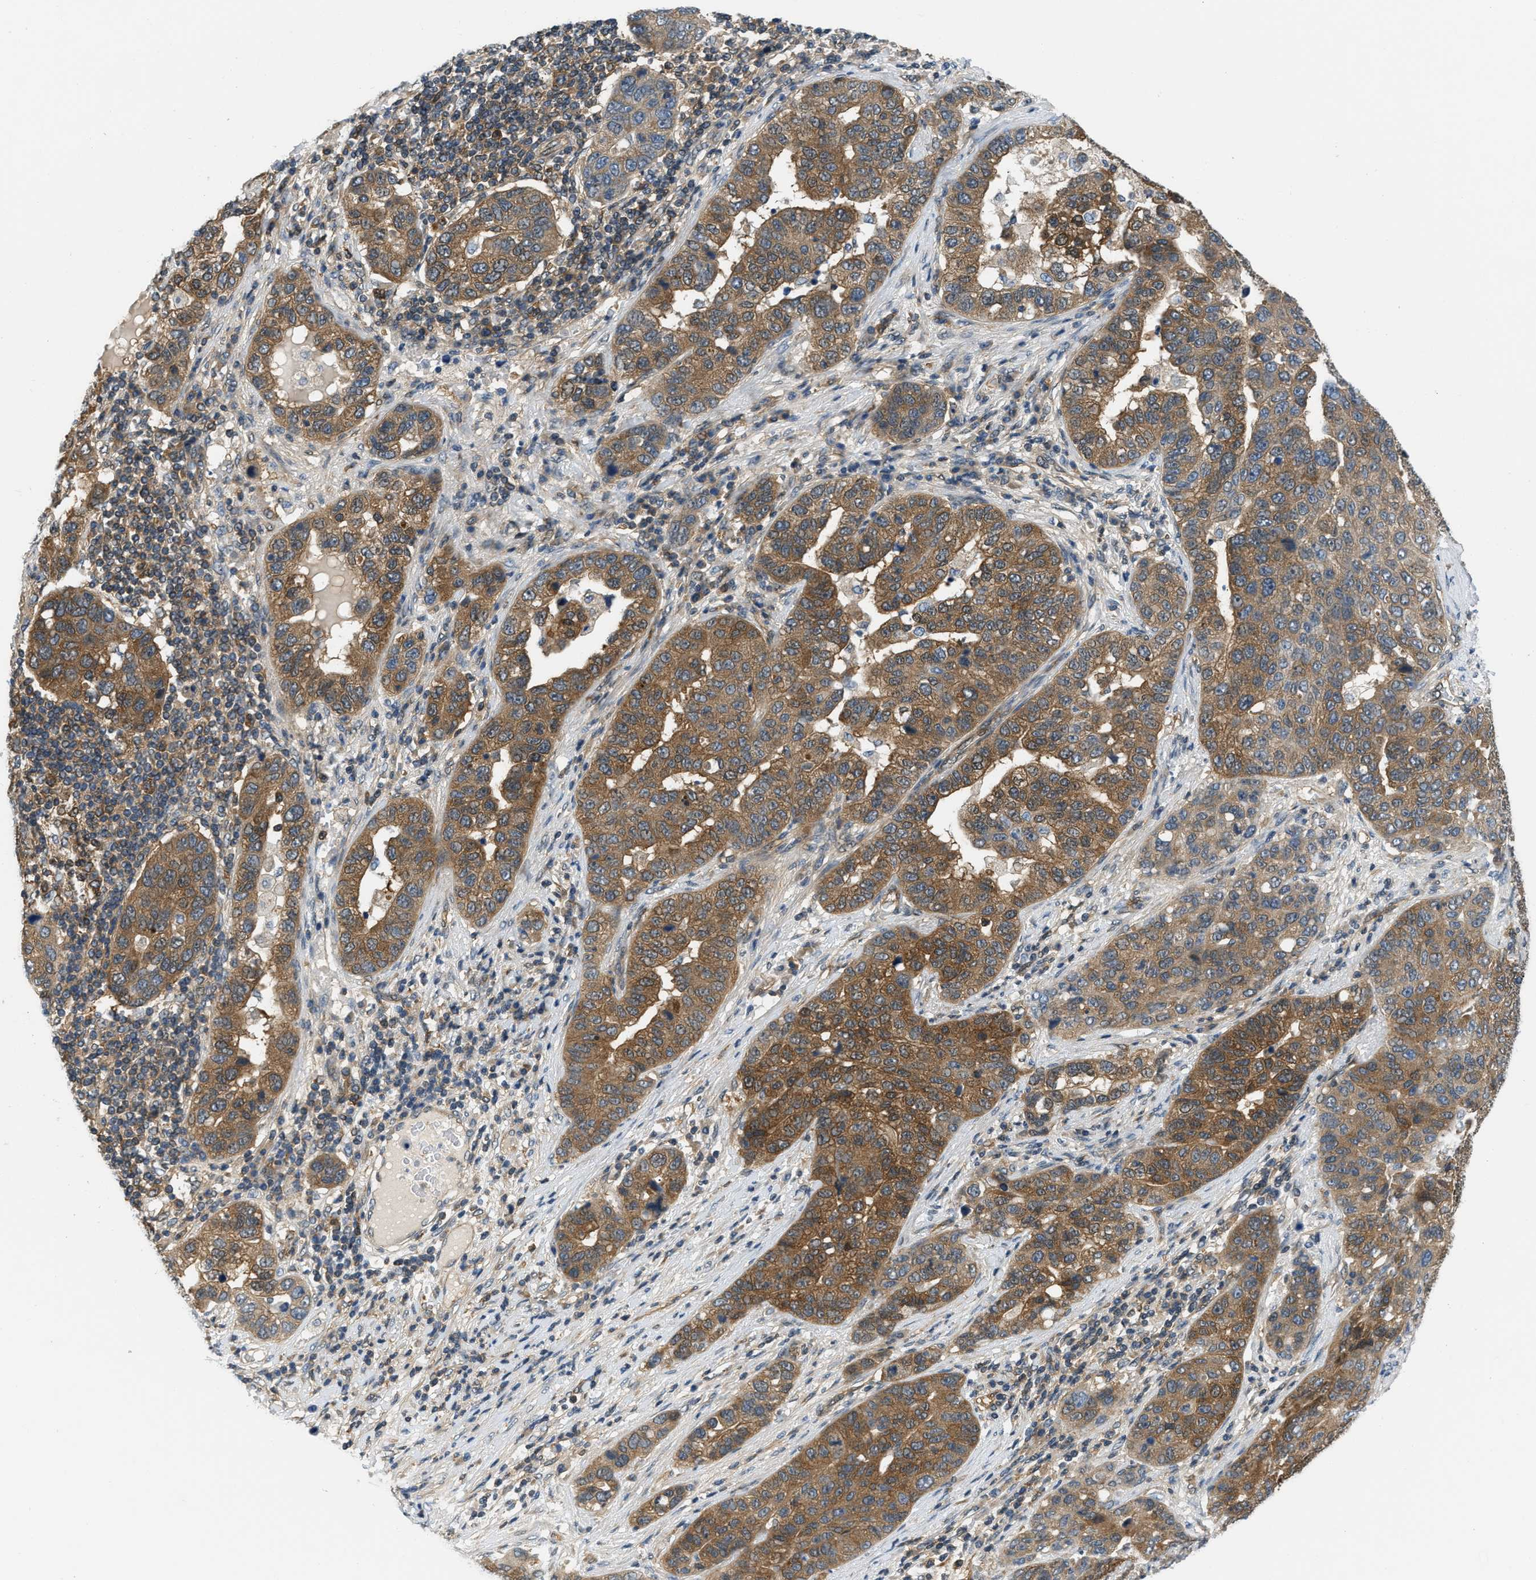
{"staining": {"intensity": "moderate", "quantity": ">75%", "location": "cytoplasmic/membranous,nuclear"}, "tissue": "pancreatic cancer", "cell_type": "Tumor cells", "image_type": "cancer", "snomed": [{"axis": "morphology", "description": "Adenocarcinoma, NOS"}, {"axis": "topography", "description": "Pancreas"}], "caption": "IHC staining of pancreatic cancer (adenocarcinoma), which reveals medium levels of moderate cytoplasmic/membranous and nuclear staining in about >75% of tumor cells indicating moderate cytoplasmic/membranous and nuclear protein staining. The staining was performed using DAB (brown) for protein detection and nuclei were counterstained in hematoxylin (blue).", "gene": "EIF4EBP2", "patient": {"sex": "female", "age": 61}}